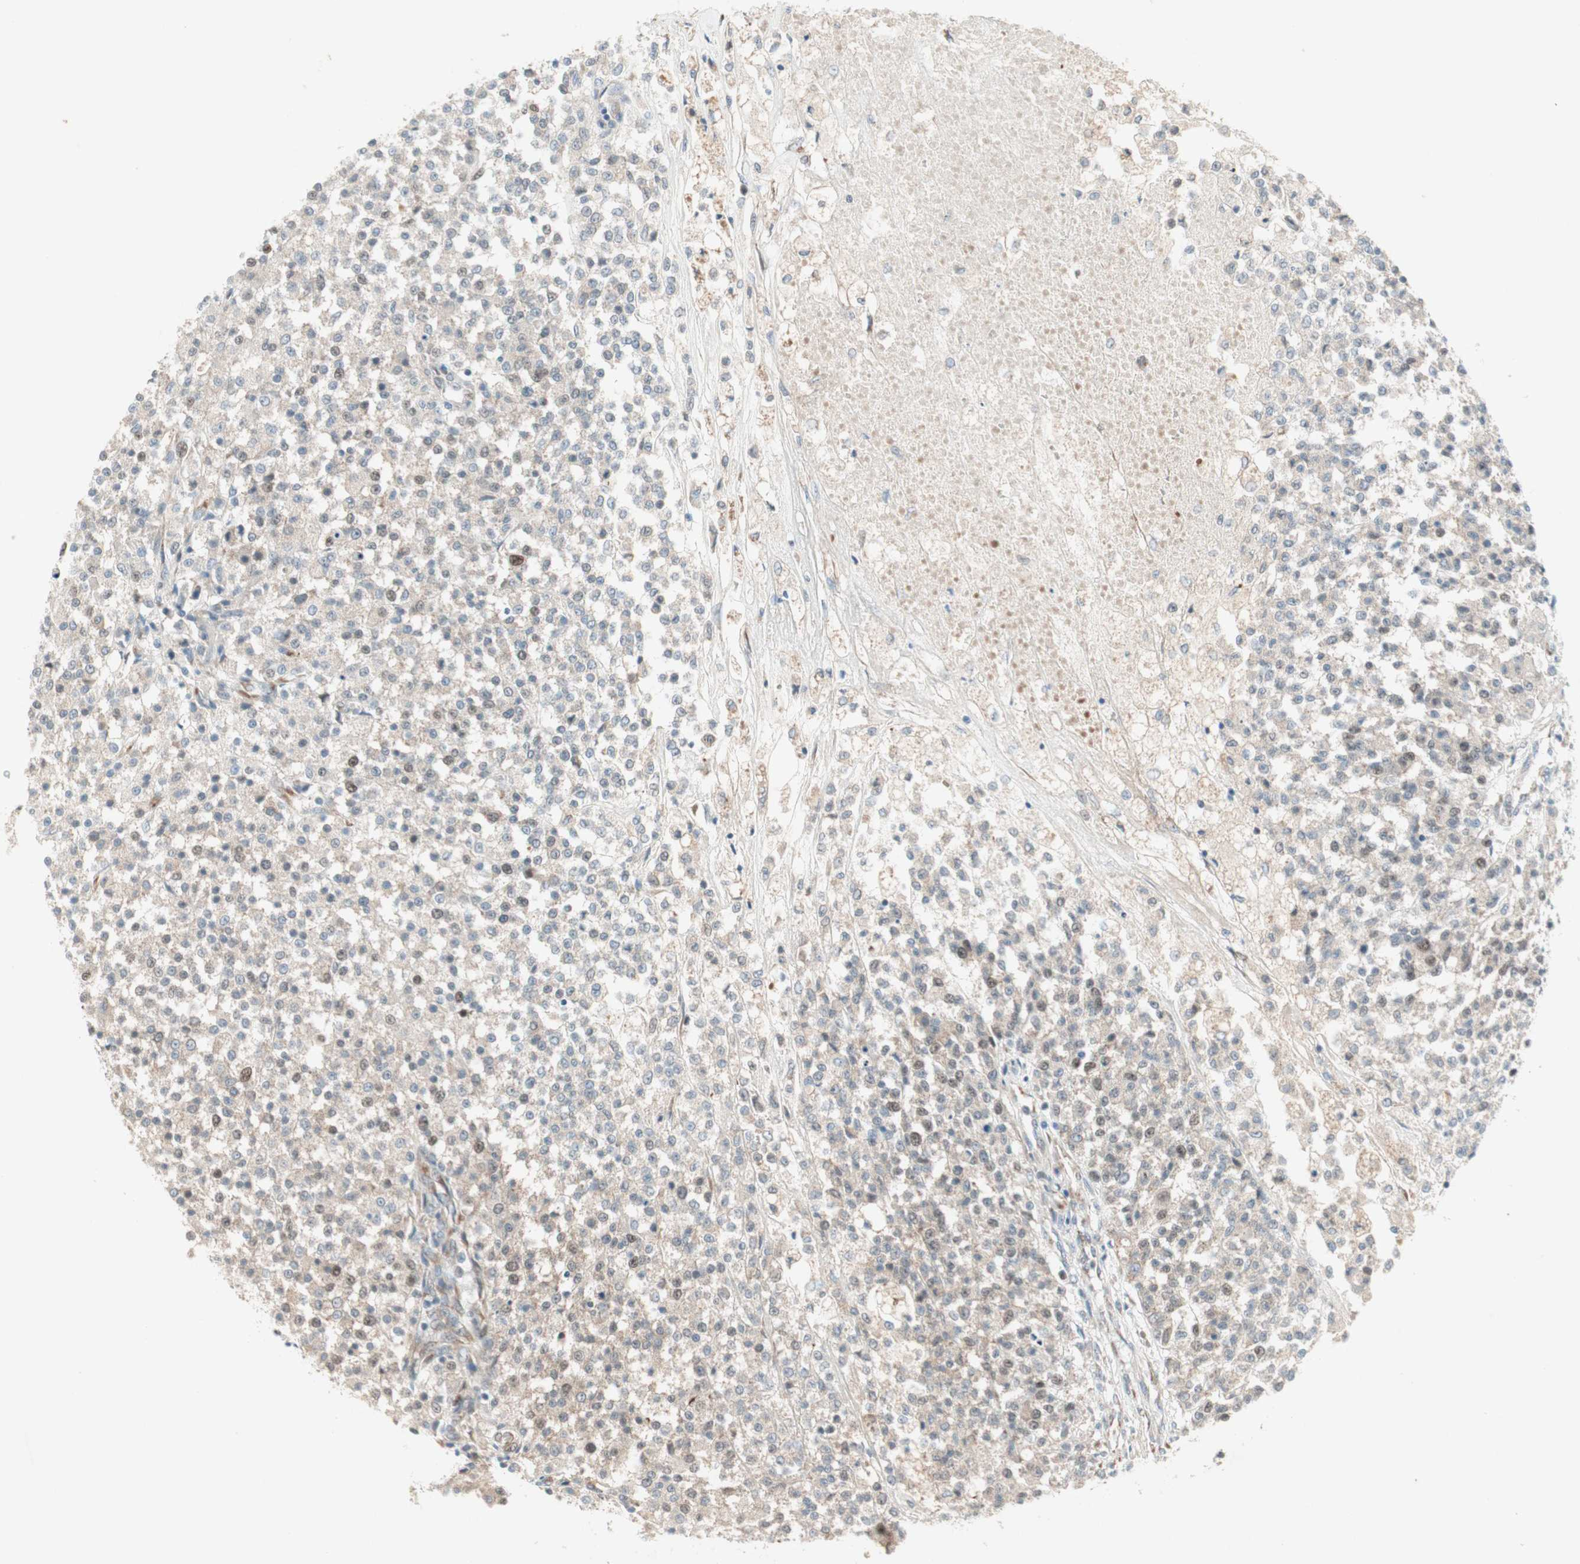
{"staining": {"intensity": "weak", "quantity": ">75%", "location": "cytoplasmic/membranous"}, "tissue": "testis cancer", "cell_type": "Tumor cells", "image_type": "cancer", "snomed": [{"axis": "morphology", "description": "Seminoma, NOS"}, {"axis": "topography", "description": "Testis"}], "caption": "Protein staining shows weak cytoplasmic/membranous expression in about >75% of tumor cells in testis seminoma.", "gene": "ZNF37A", "patient": {"sex": "male", "age": 59}}